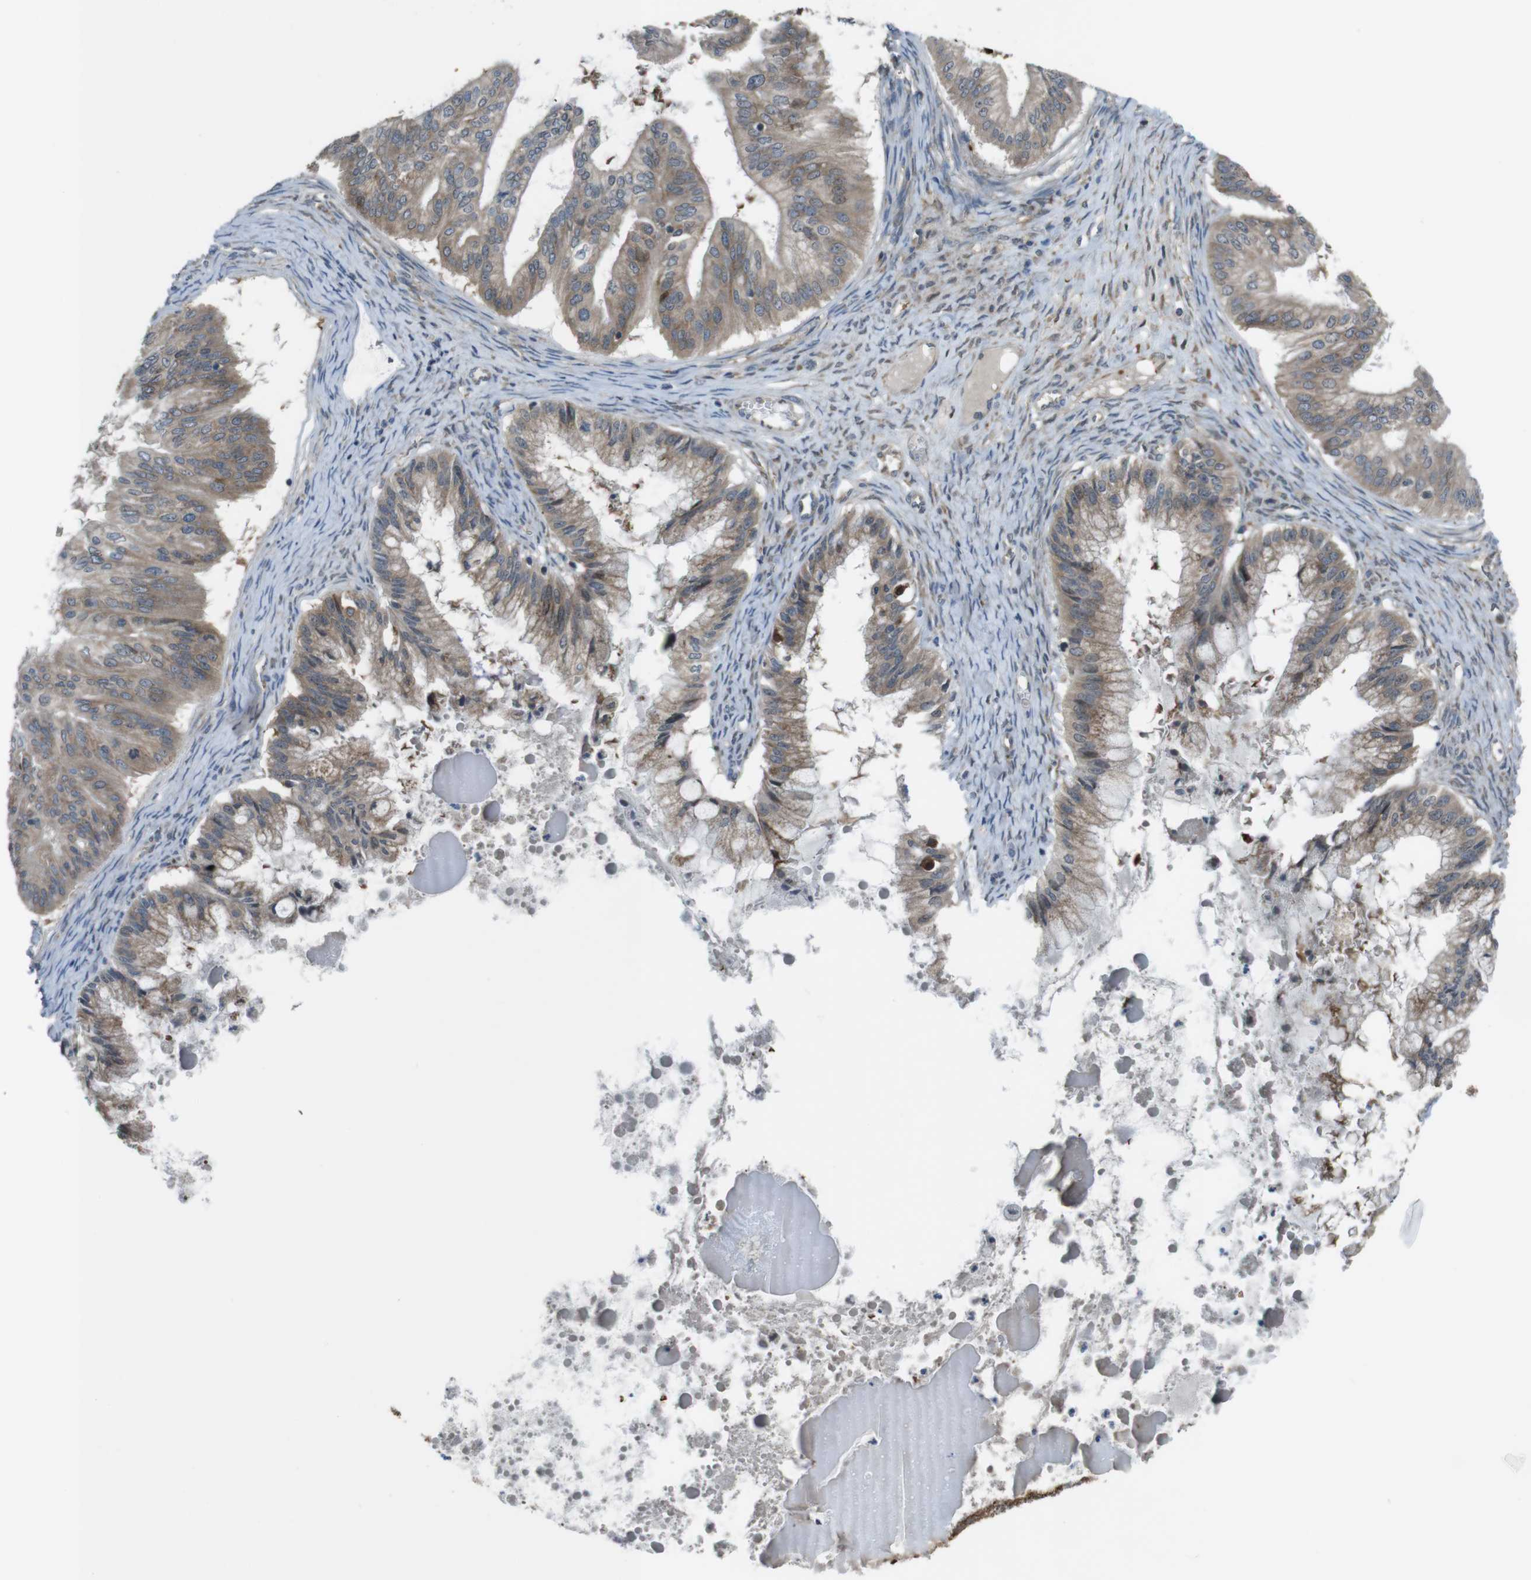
{"staining": {"intensity": "weak", "quantity": ">75%", "location": "cytoplasmic/membranous"}, "tissue": "ovarian cancer", "cell_type": "Tumor cells", "image_type": "cancer", "snomed": [{"axis": "morphology", "description": "Cystadenocarcinoma, mucinous, NOS"}, {"axis": "topography", "description": "Ovary"}], "caption": "Immunohistochemistry (IHC) photomicrograph of mucinous cystadenocarcinoma (ovarian) stained for a protein (brown), which displays low levels of weak cytoplasmic/membranous expression in about >75% of tumor cells.", "gene": "SSR3", "patient": {"sex": "female", "age": 57}}